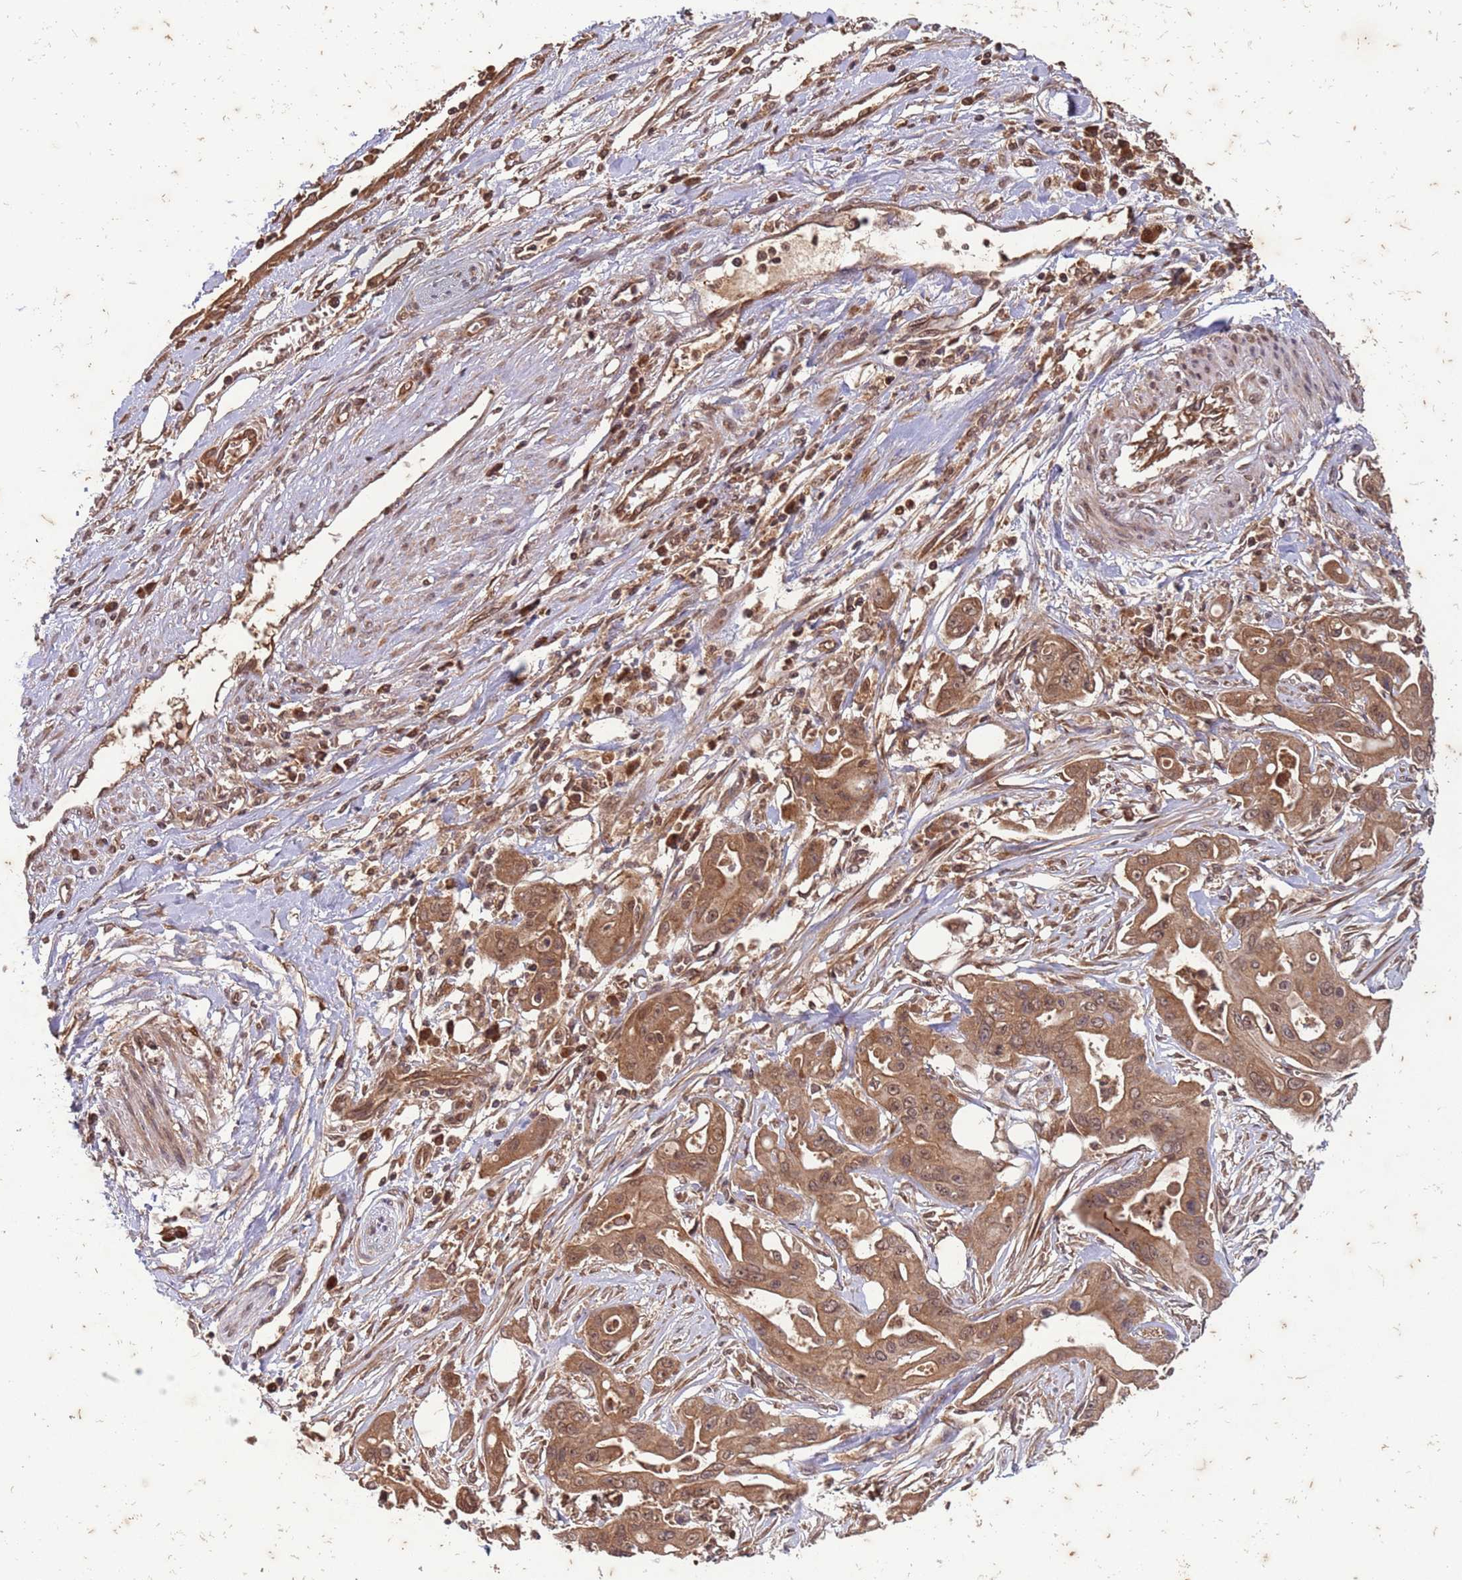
{"staining": {"intensity": "moderate", "quantity": ">75%", "location": "cytoplasmic/membranous,nuclear"}, "tissue": "ovarian cancer", "cell_type": "Tumor cells", "image_type": "cancer", "snomed": [{"axis": "morphology", "description": "Cystadenocarcinoma, mucinous, NOS"}, {"axis": "topography", "description": "Ovary"}], "caption": "Immunohistochemistry photomicrograph of human mucinous cystadenocarcinoma (ovarian) stained for a protein (brown), which demonstrates medium levels of moderate cytoplasmic/membranous and nuclear expression in approximately >75% of tumor cells.", "gene": "ERI1", "patient": {"sex": "female", "age": 70}}